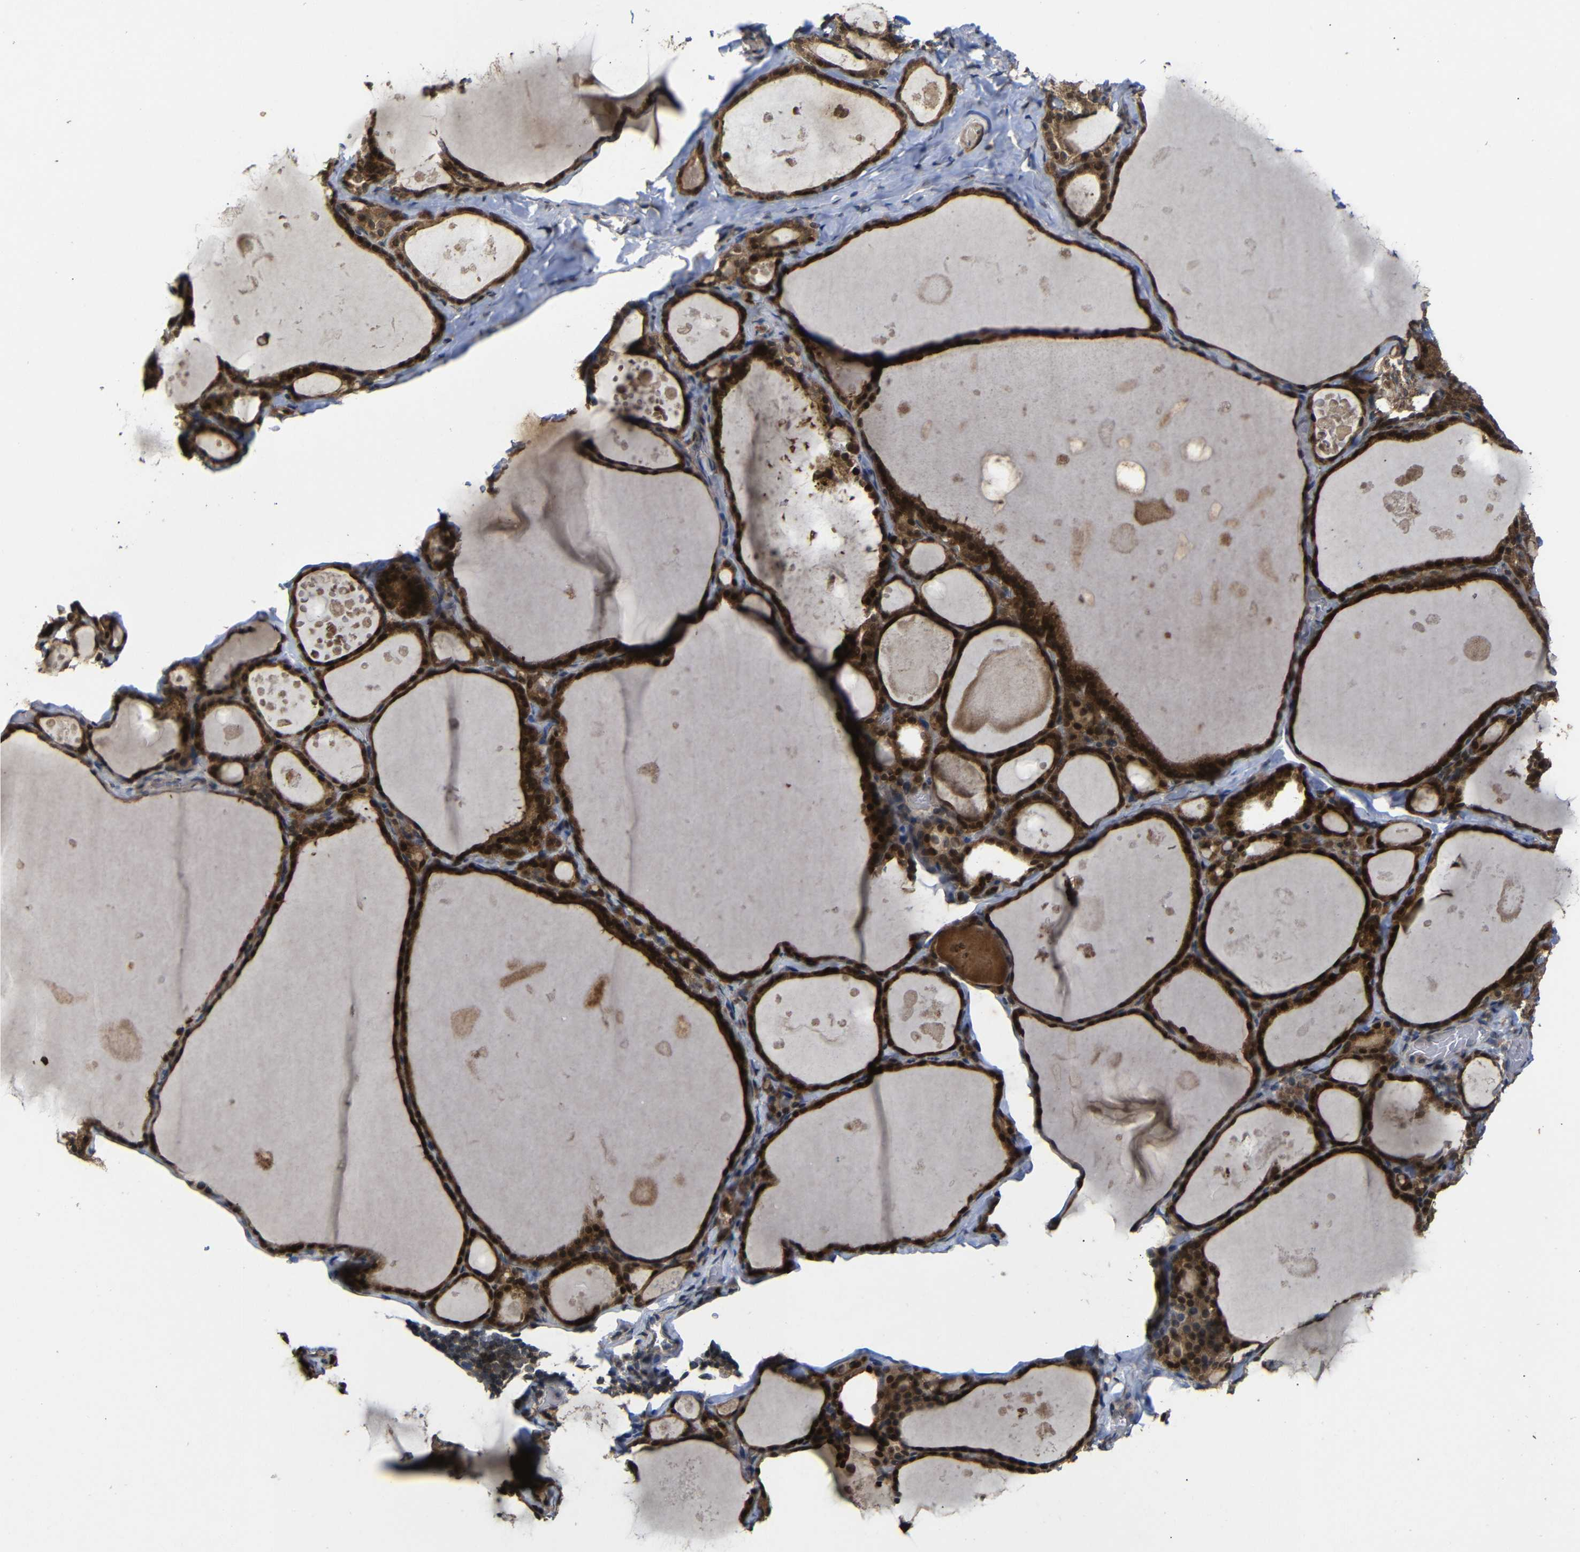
{"staining": {"intensity": "strong", "quantity": ">75%", "location": "cytoplasmic/membranous"}, "tissue": "thyroid gland", "cell_type": "Glandular cells", "image_type": "normal", "snomed": [{"axis": "morphology", "description": "Normal tissue, NOS"}, {"axis": "topography", "description": "Thyroid gland"}], "caption": "This photomicrograph demonstrates unremarkable thyroid gland stained with immunohistochemistry (IHC) to label a protein in brown. The cytoplasmic/membranous of glandular cells show strong positivity for the protein. Nuclei are counter-stained blue.", "gene": "ATG12", "patient": {"sex": "male", "age": 56}}